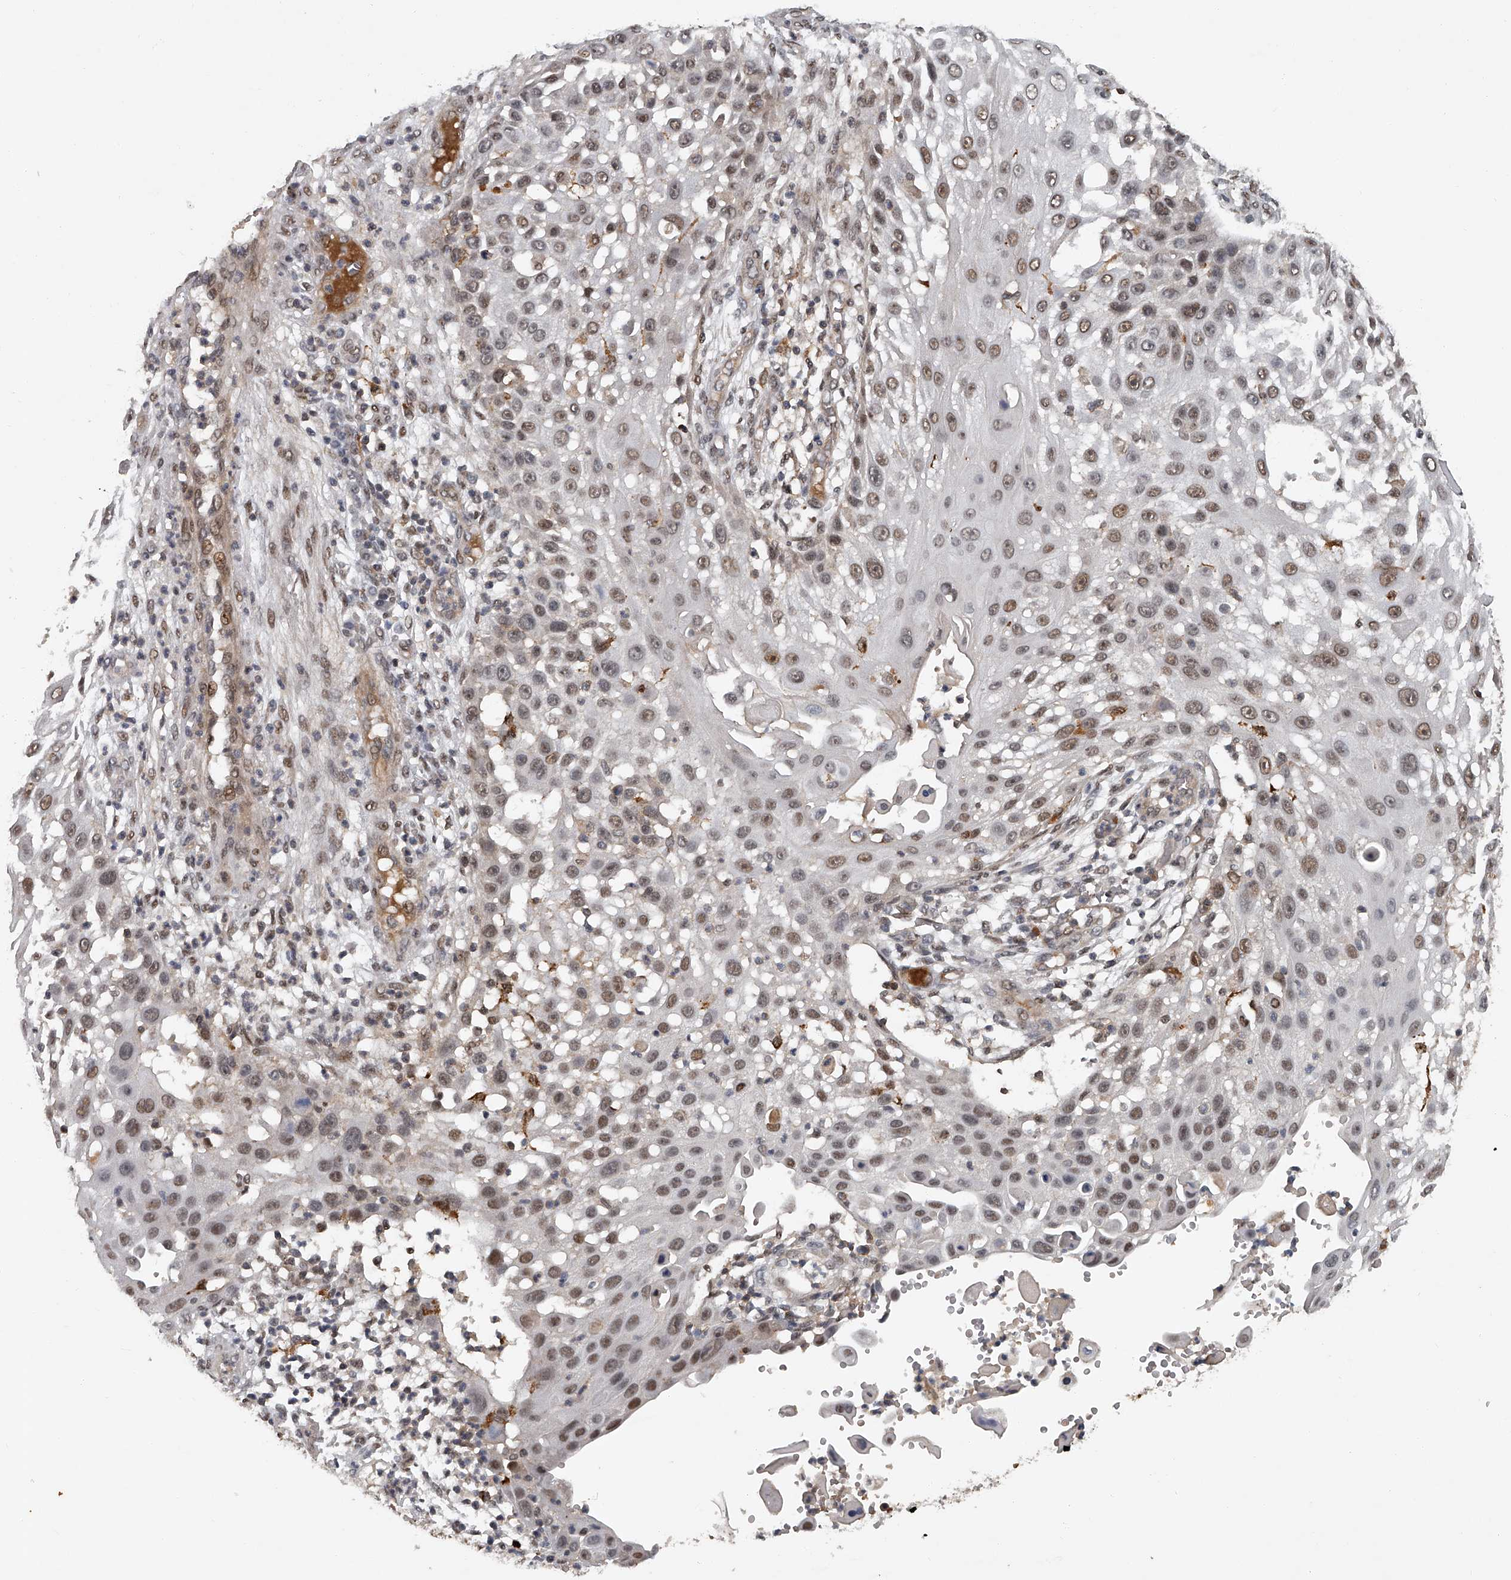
{"staining": {"intensity": "weak", "quantity": ">75%", "location": "nuclear"}, "tissue": "skin cancer", "cell_type": "Tumor cells", "image_type": "cancer", "snomed": [{"axis": "morphology", "description": "Squamous cell carcinoma, NOS"}, {"axis": "topography", "description": "Skin"}], "caption": "There is low levels of weak nuclear positivity in tumor cells of skin cancer (squamous cell carcinoma), as demonstrated by immunohistochemical staining (brown color).", "gene": "PLEKHG1", "patient": {"sex": "female", "age": 44}}